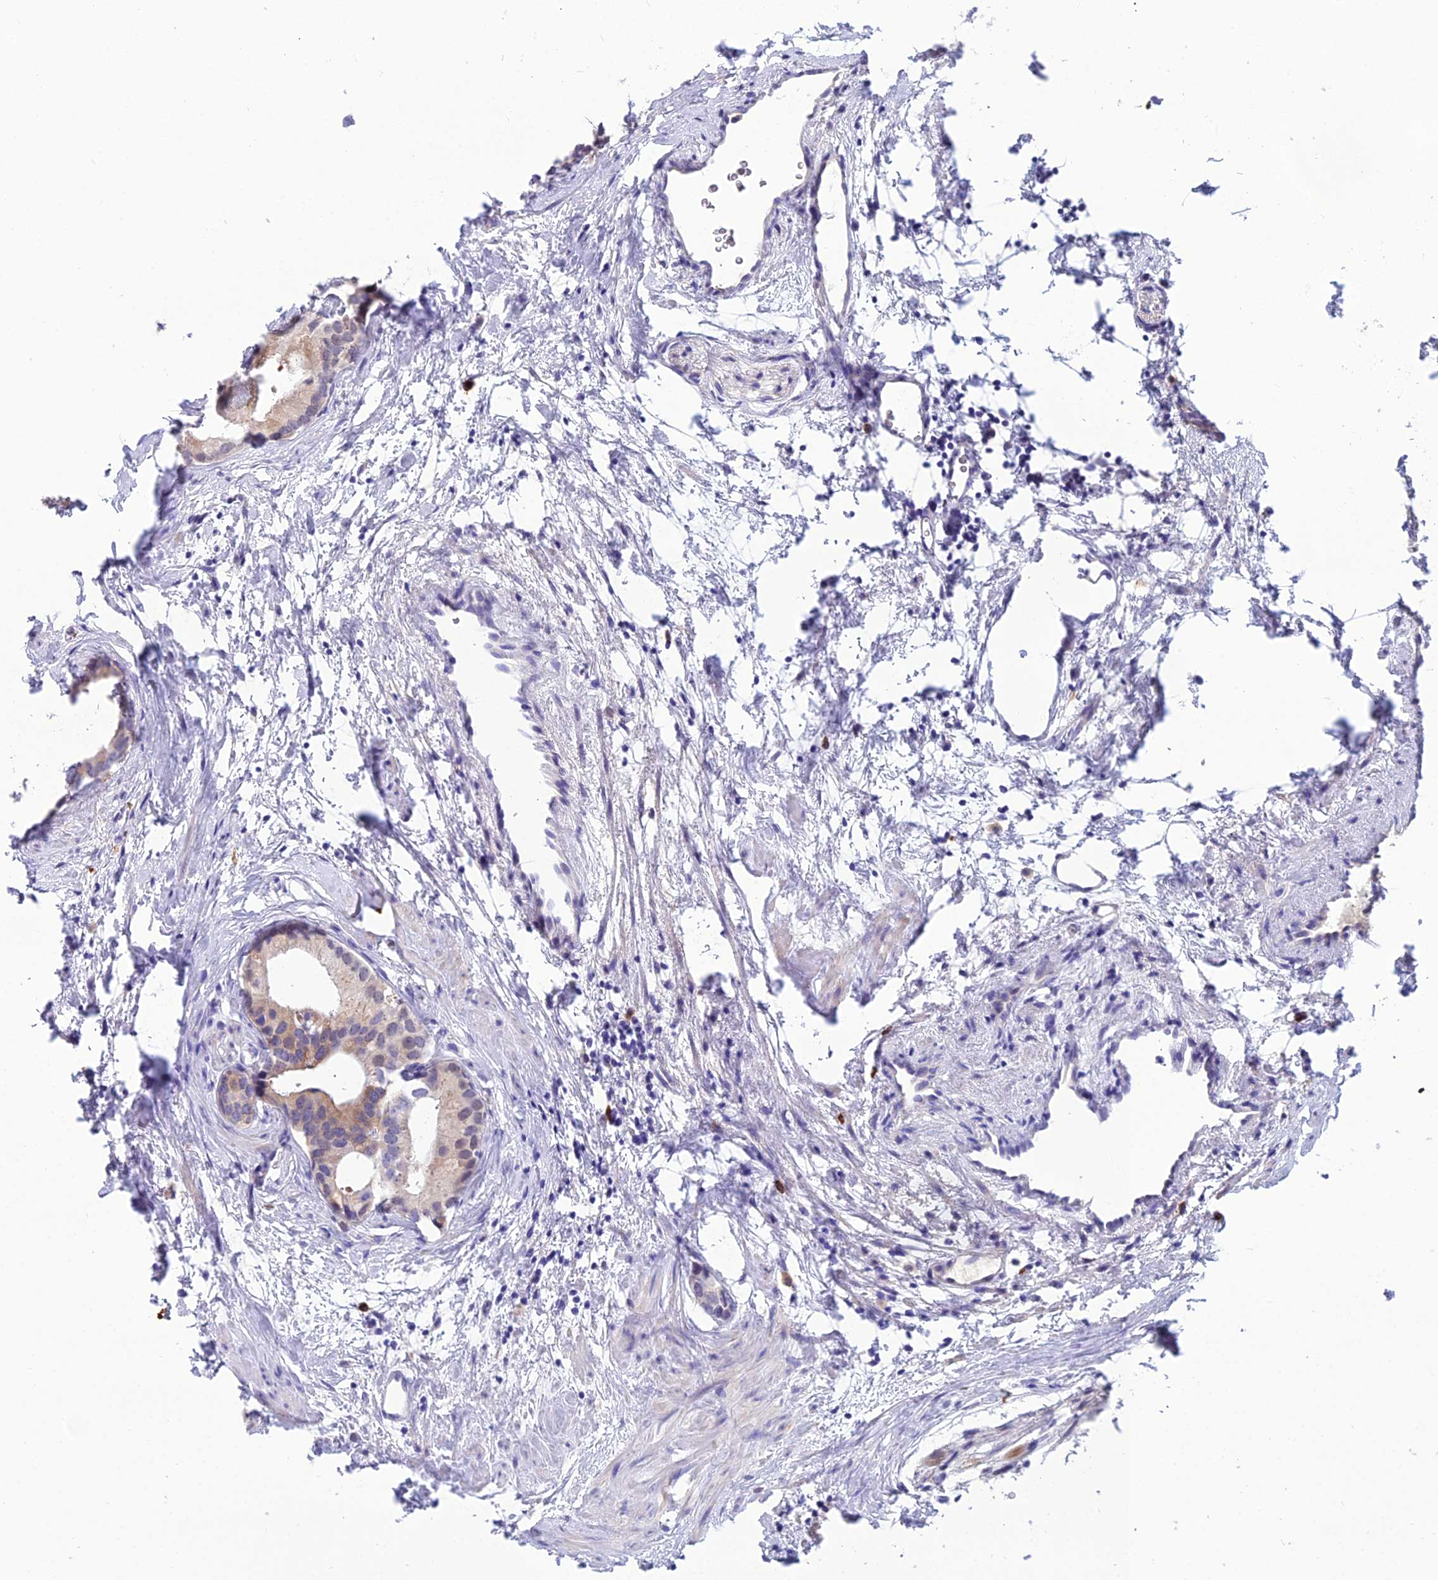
{"staining": {"intensity": "moderate", "quantity": "<25%", "location": "cytoplasmic/membranous"}, "tissue": "prostate cancer", "cell_type": "Tumor cells", "image_type": "cancer", "snomed": [{"axis": "morphology", "description": "Adenocarcinoma, Low grade"}, {"axis": "topography", "description": "Prostate"}], "caption": "Human prostate adenocarcinoma (low-grade) stained for a protein (brown) displays moderate cytoplasmic/membranous positive positivity in approximately <25% of tumor cells.", "gene": "MB21D2", "patient": {"sex": "male", "age": 63}}